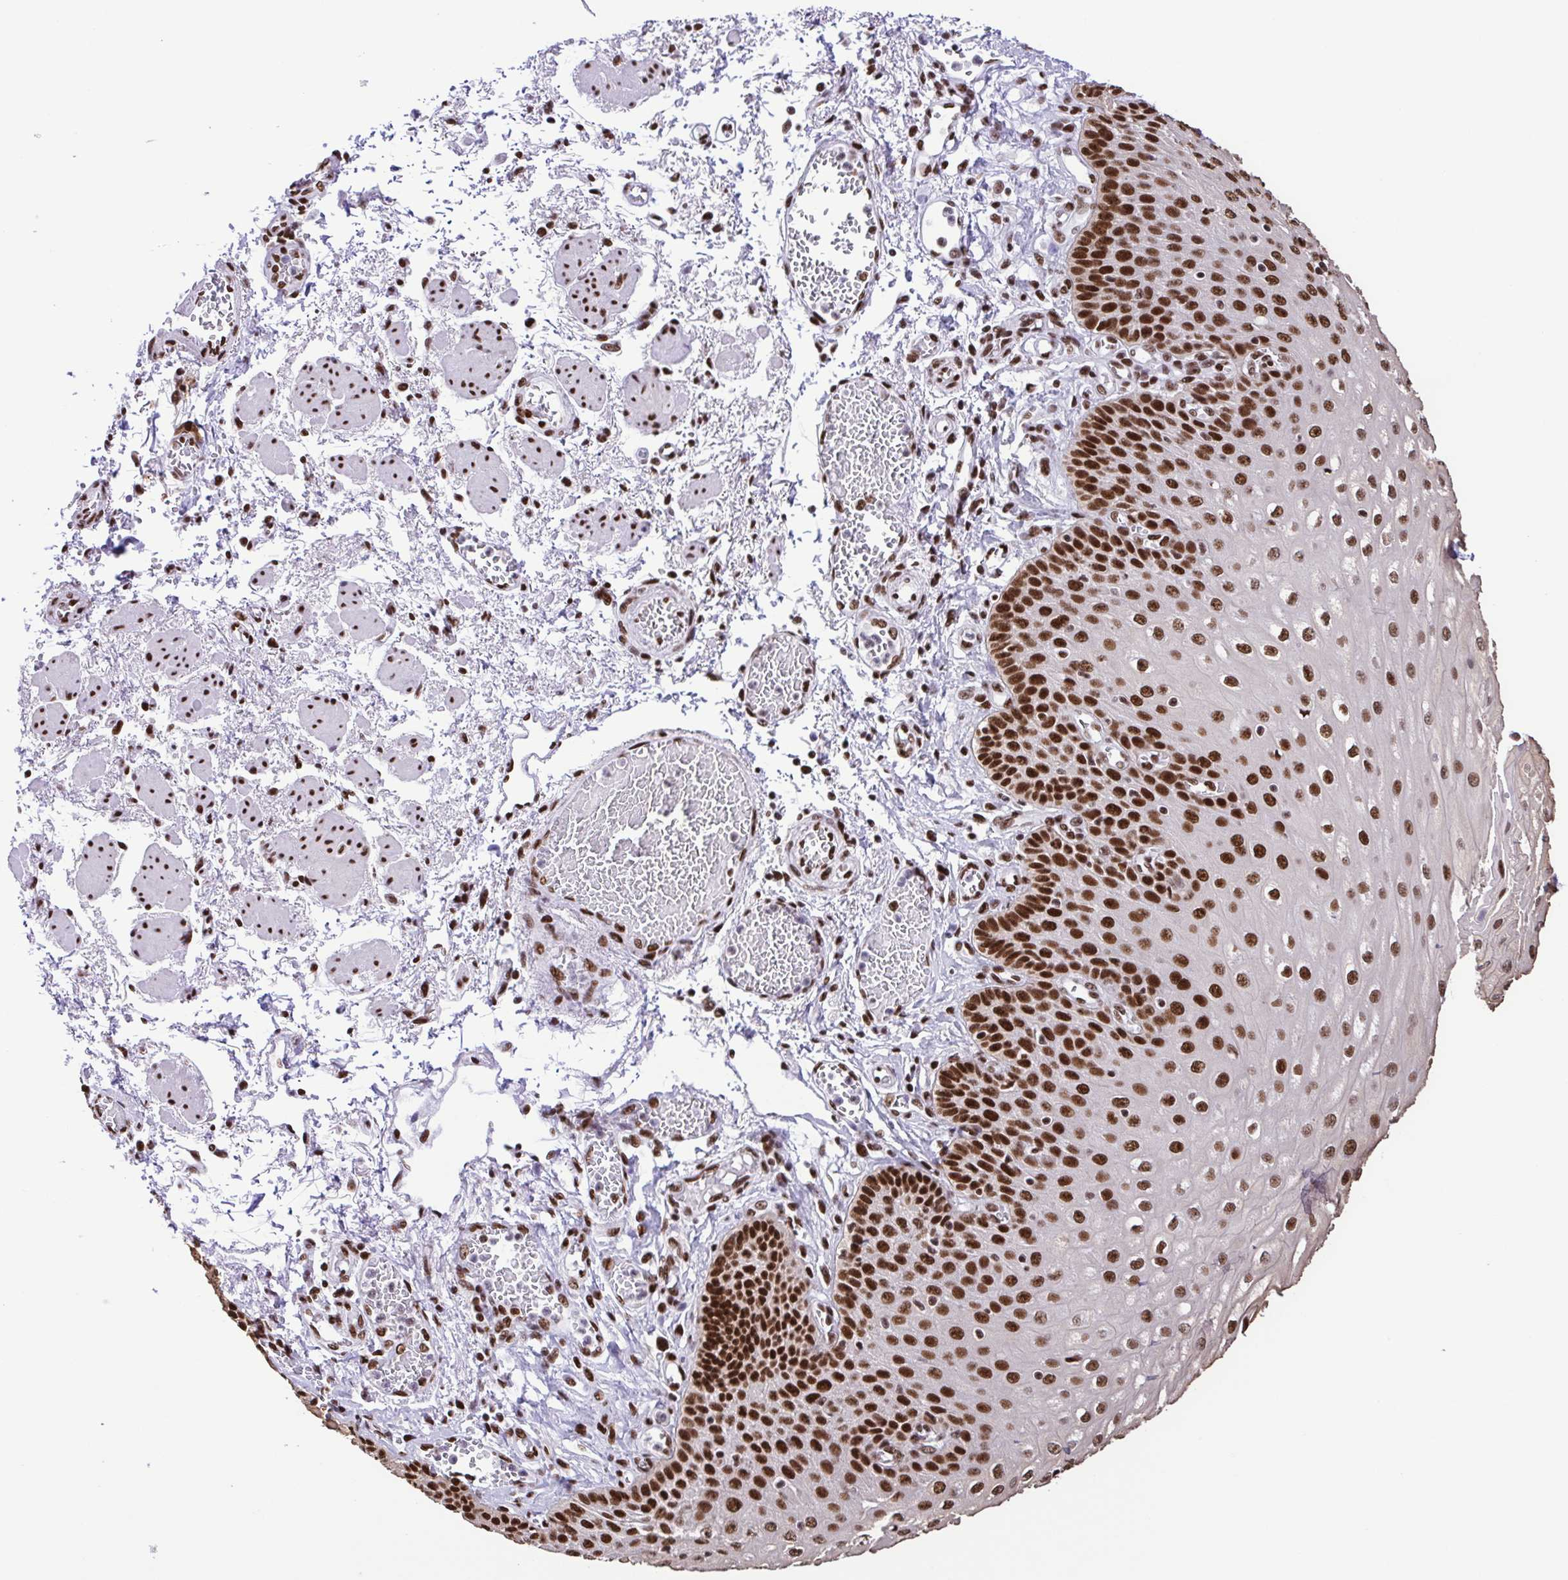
{"staining": {"intensity": "strong", "quantity": ">75%", "location": "nuclear"}, "tissue": "esophagus", "cell_type": "Squamous epithelial cells", "image_type": "normal", "snomed": [{"axis": "morphology", "description": "Normal tissue, NOS"}, {"axis": "morphology", "description": "Adenocarcinoma, NOS"}, {"axis": "topography", "description": "Esophagus"}], "caption": "IHC of normal human esophagus reveals high levels of strong nuclear positivity in about >75% of squamous epithelial cells.", "gene": "TRIM28", "patient": {"sex": "male", "age": 81}}